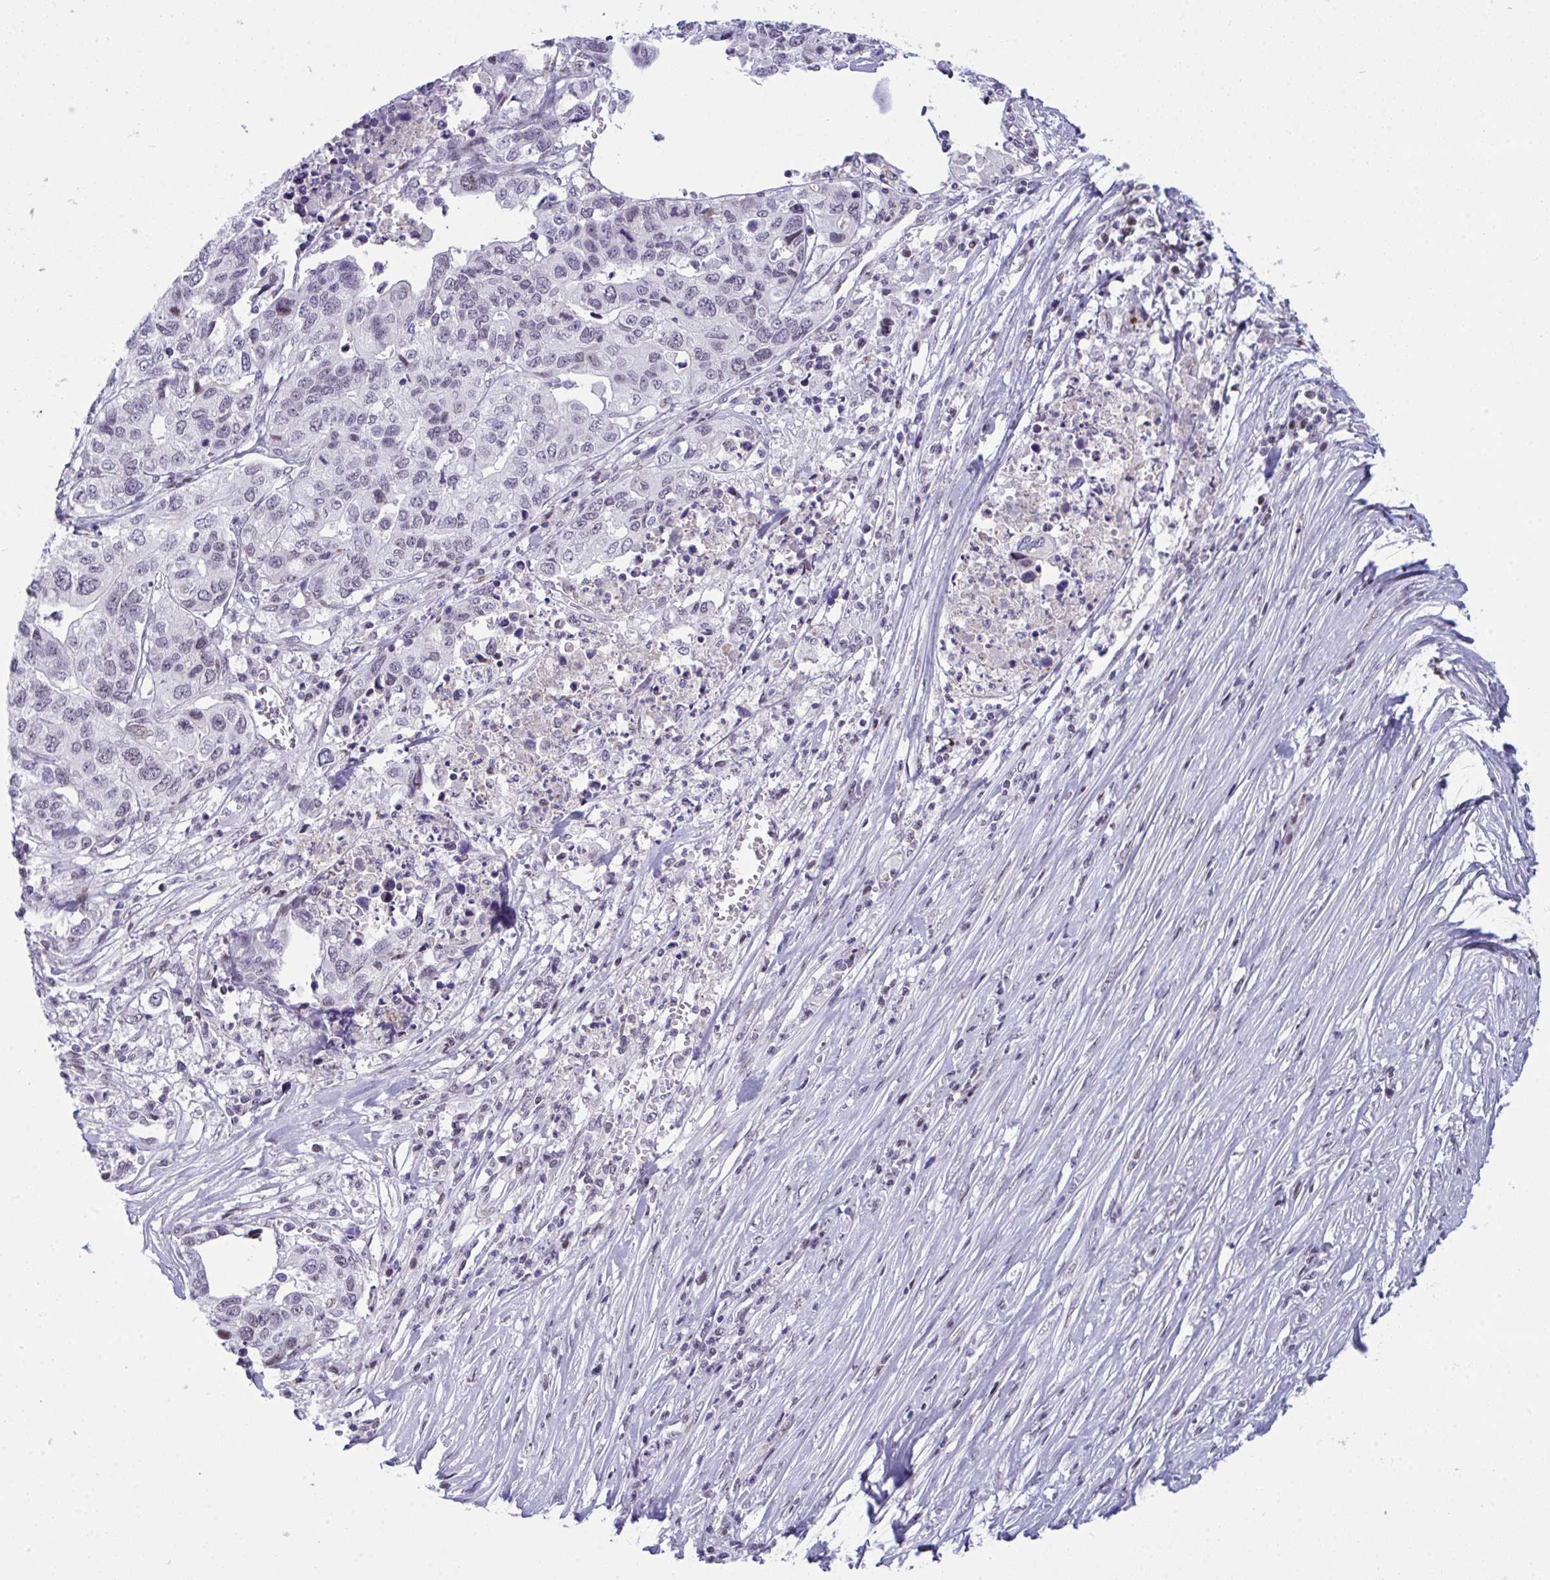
{"staining": {"intensity": "moderate", "quantity": "<25%", "location": "nuclear"}, "tissue": "stomach cancer", "cell_type": "Tumor cells", "image_type": "cancer", "snomed": [{"axis": "morphology", "description": "Adenocarcinoma, NOS"}, {"axis": "topography", "description": "Stomach, upper"}], "caption": "The immunohistochemical stain highlights moderate nuclear positivity in tumor cells of stomach cancer (adenocarcinoma) tissue.", "gene": "ZFHX3", "patient": {"sex": "female", "age": 67}}